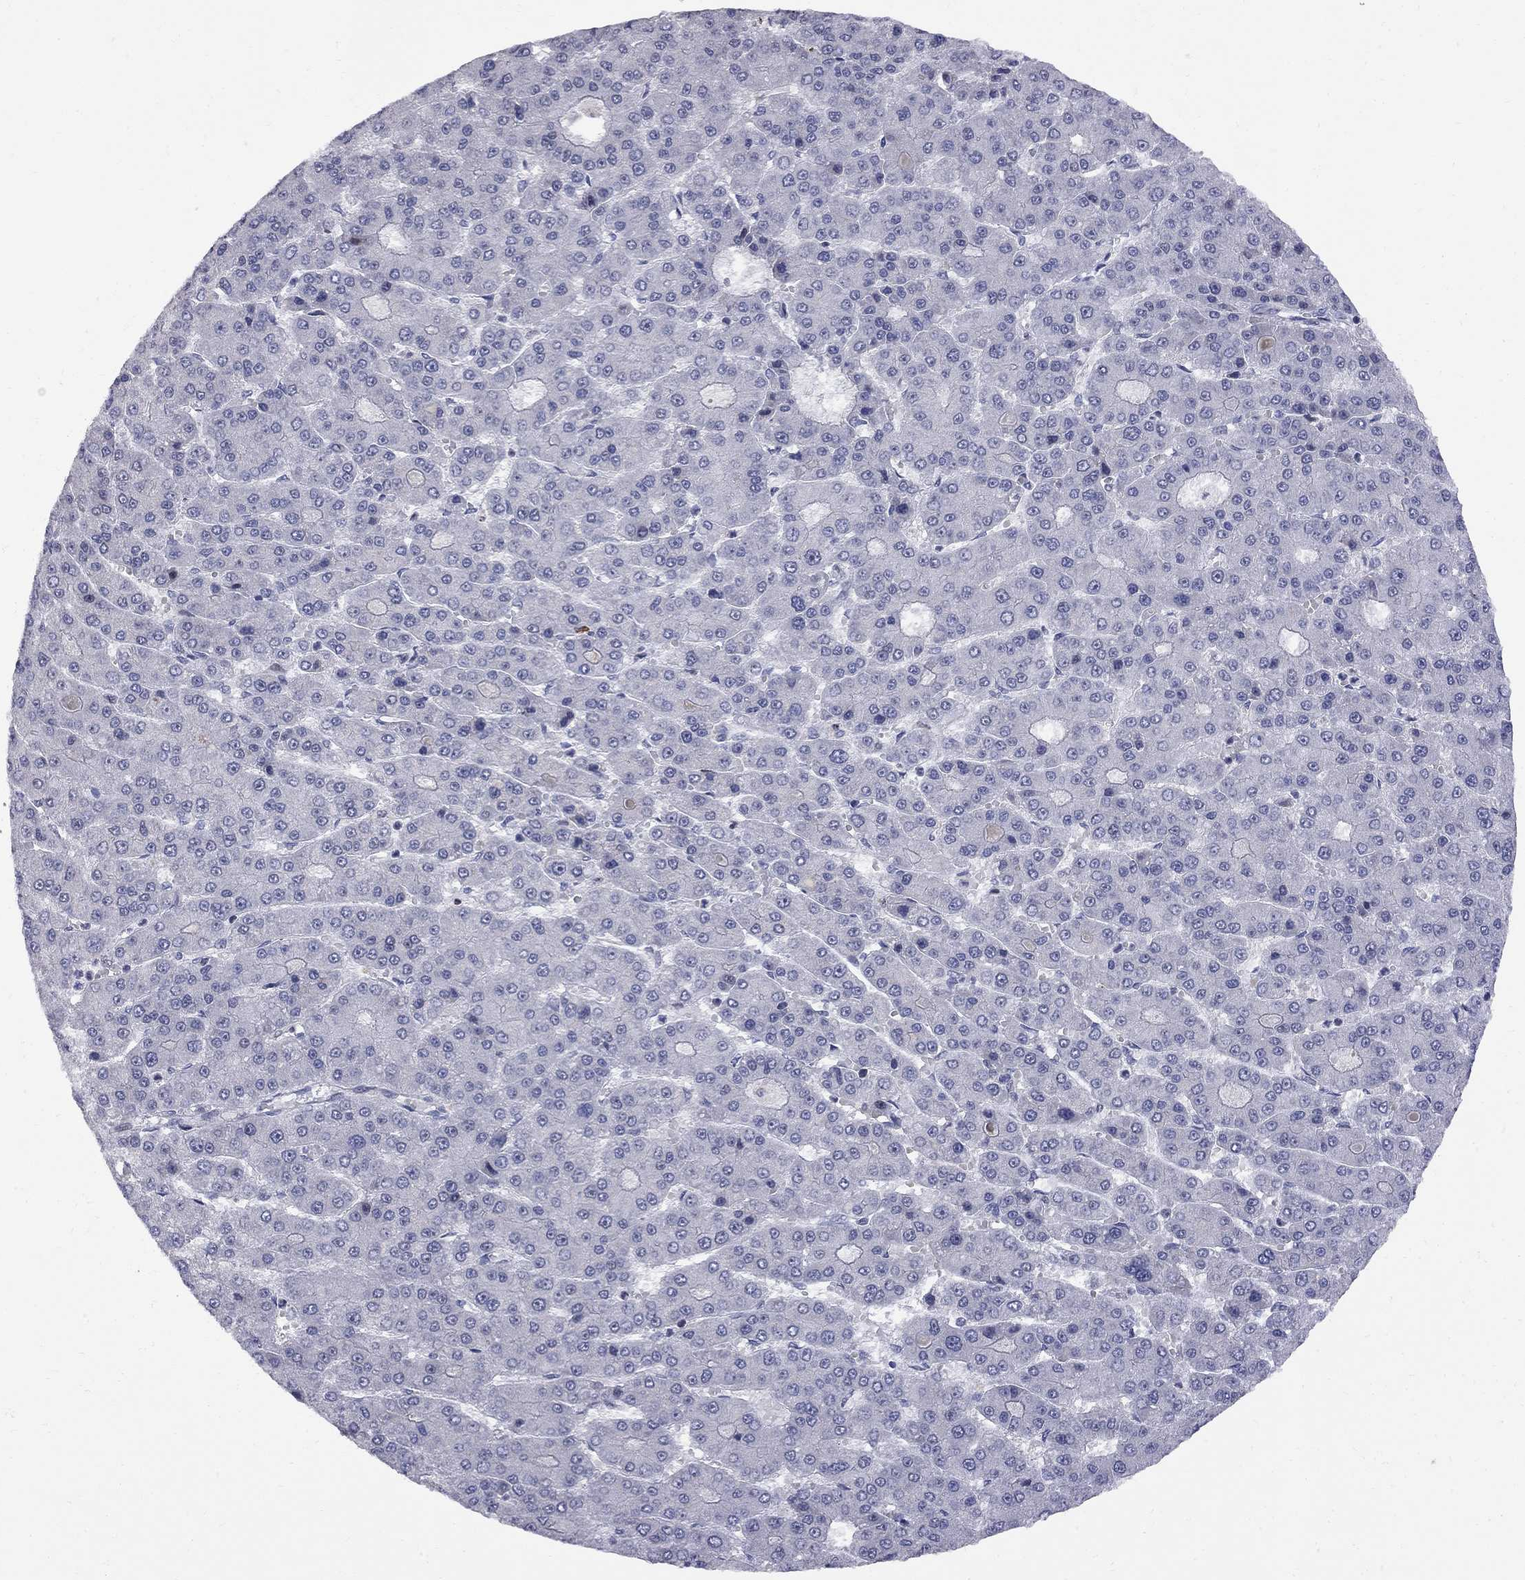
{"staining": {"intensity": "negative", "quantity": "none", "location": "none"}, "tissue": "liver cancer", "cell_type": "Tumor cells", "image_type": "cancer", "snomed": [{"axis": "morphology", "description": "Carcinoma, Hepatocellular, NOS"}, {"axis": "topography", "description": "Liver"}], "caption": "Tumor cells are negative for protein expression in human liver cancer.", "gene": "DHX33", "patient": {"sex": "male", "age": 70}}